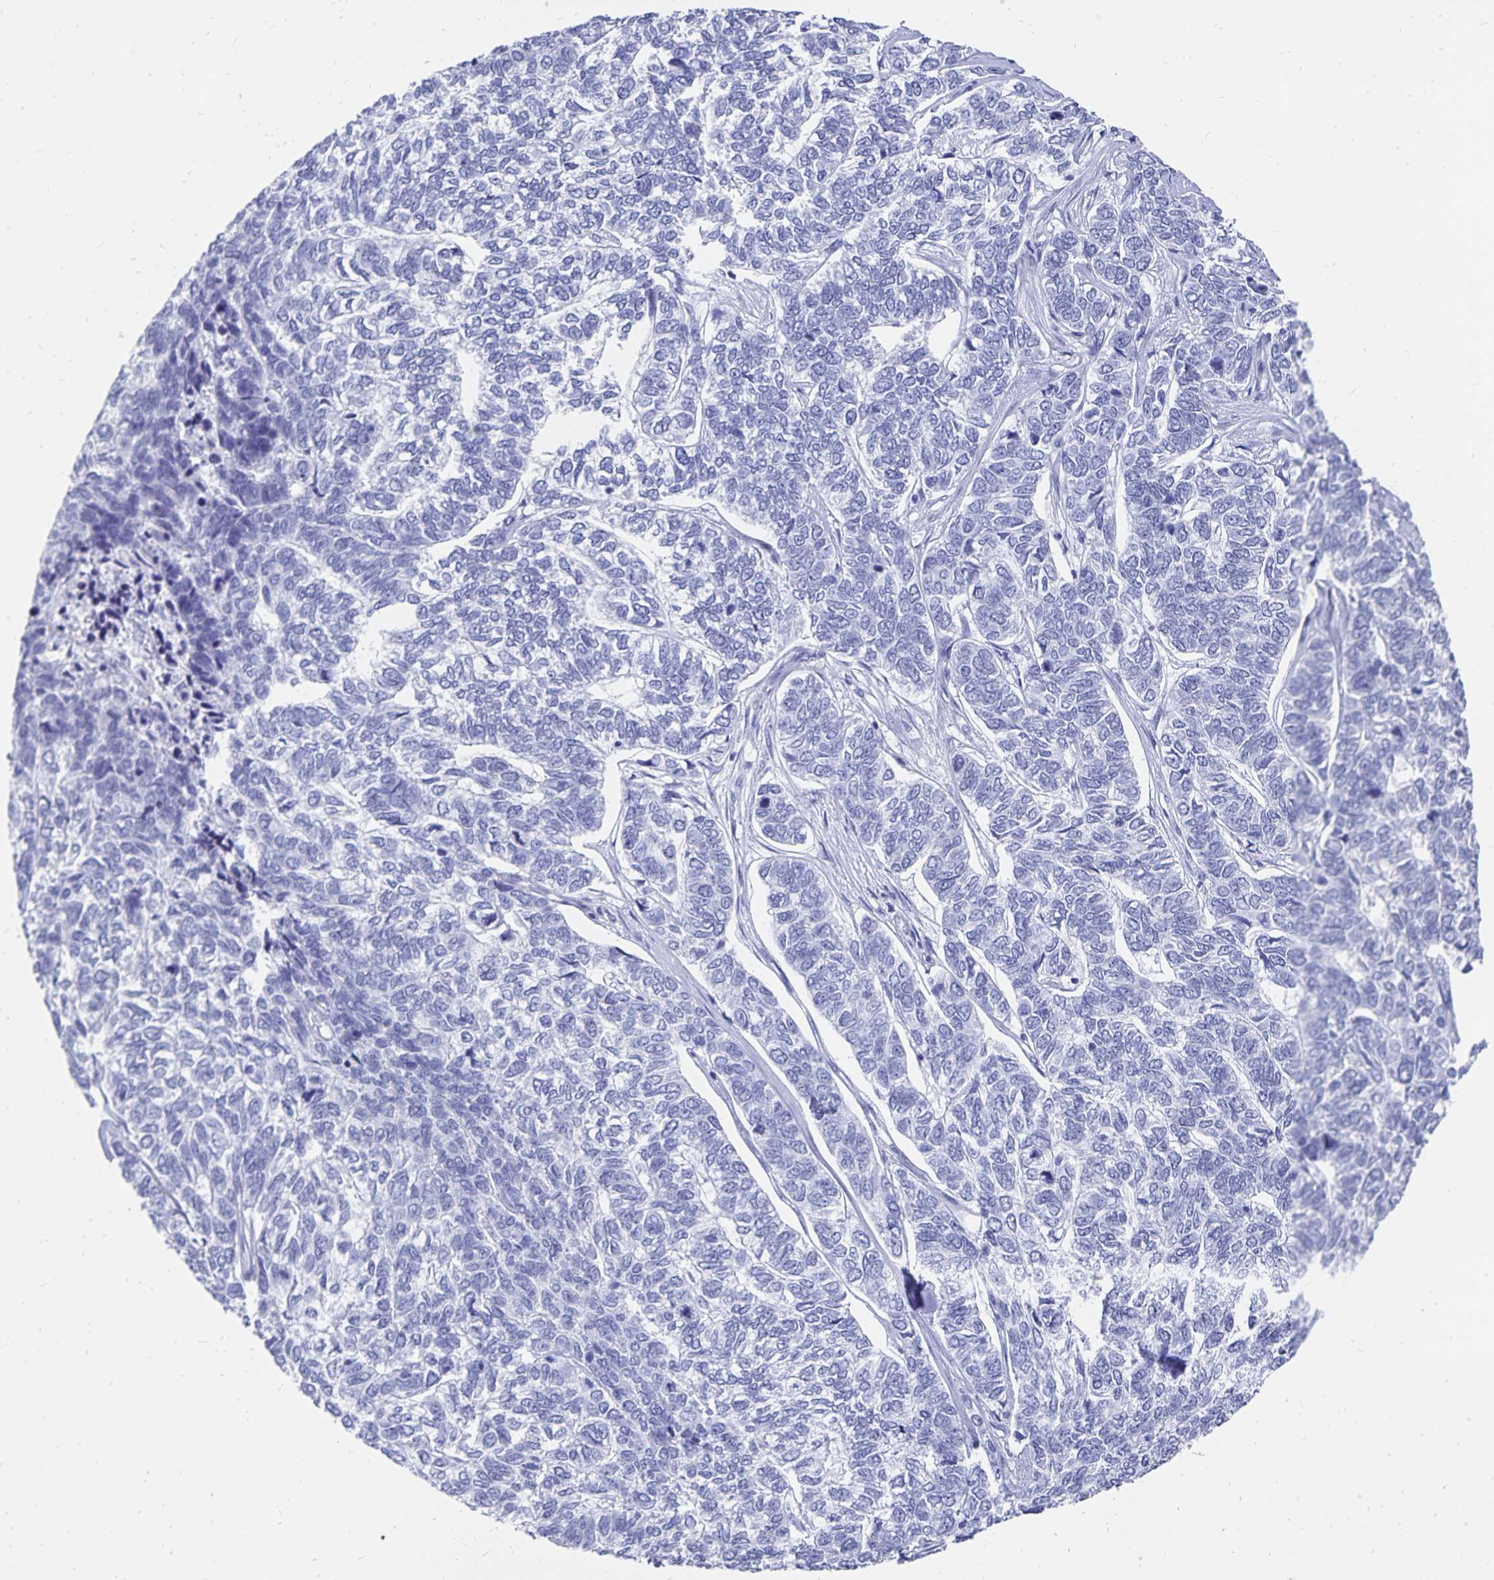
{"staining": {"intensity": "negative", "quantity": "none", "location": "none"}, "tissue": "skin cancer", "cell_type": "Tumor cells", "image_type": "cancer", "snomed": [{"axis": "morphology", "description": "Basal cell carcinoma"}, {"axis": "topography", "description": "Skin"}], "caption": "Human skin cancer (basal cell carcinoma) stained for a protein using immunohistochemistry (IHC) reveals no expression in tumor cells.", "gene": "ADH1A", "patient": {"sex": "female", "age": 65}}